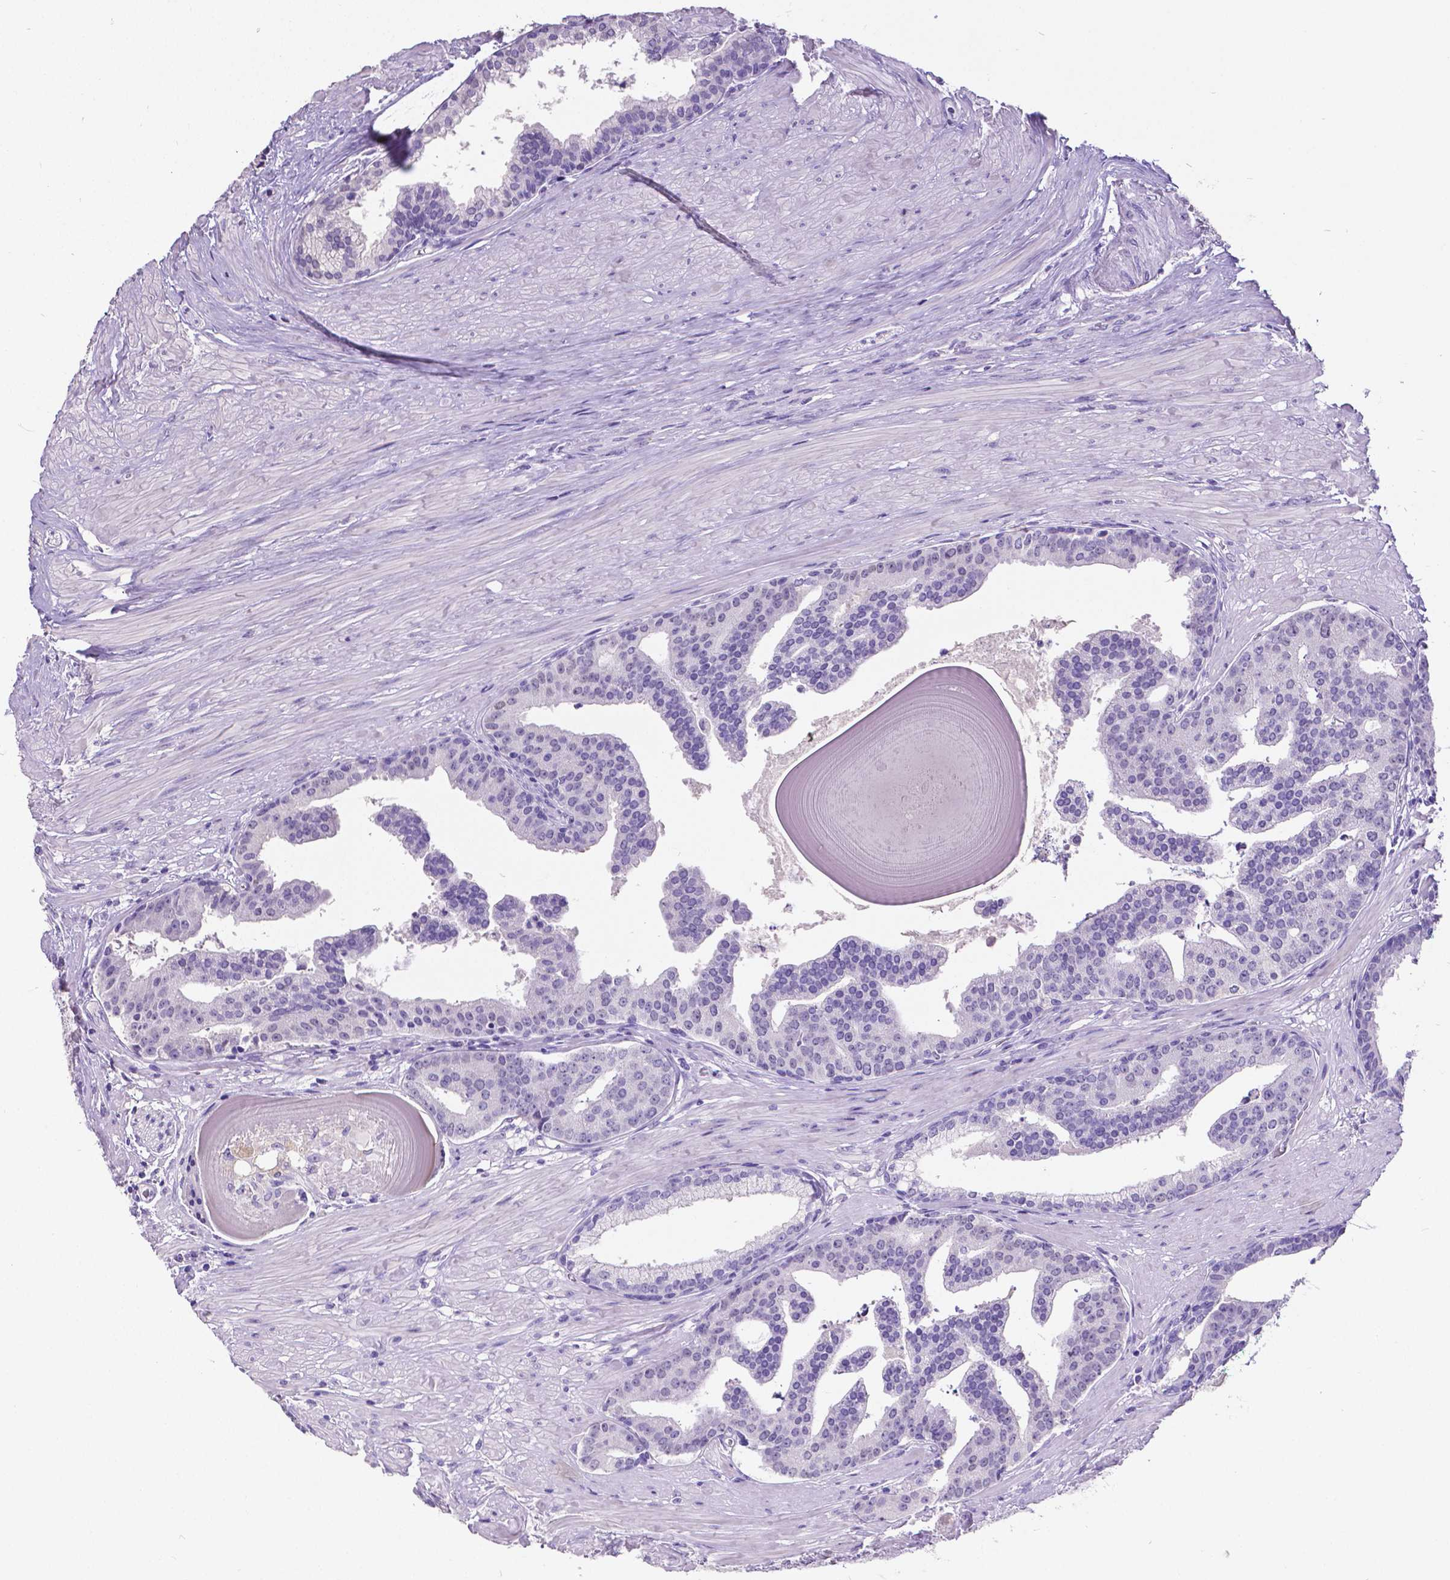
{"staining": {"intensity": "negative", "quantity": "none", "location": "none"}, "tissue": "prostate cancer", "cell_type": "Tumor cells", "image_type": "cancer", "snomed": [{"axis": "morphology", "description": "Adenocarcinoma, NOS"}, {"axis": "topography", "description": "Prostate and seminal vesicle, NOS"}, {"axis": "topography", "description": "Prostate"}], "caption": "Immunohistochemistry (IHC) image of adenocarcinoma (prostate) stained for a protein (brown), which reveals no positivity in tumor cells.", "gene": "SATB2", "patient": {"sex": "male", "age": 44}}